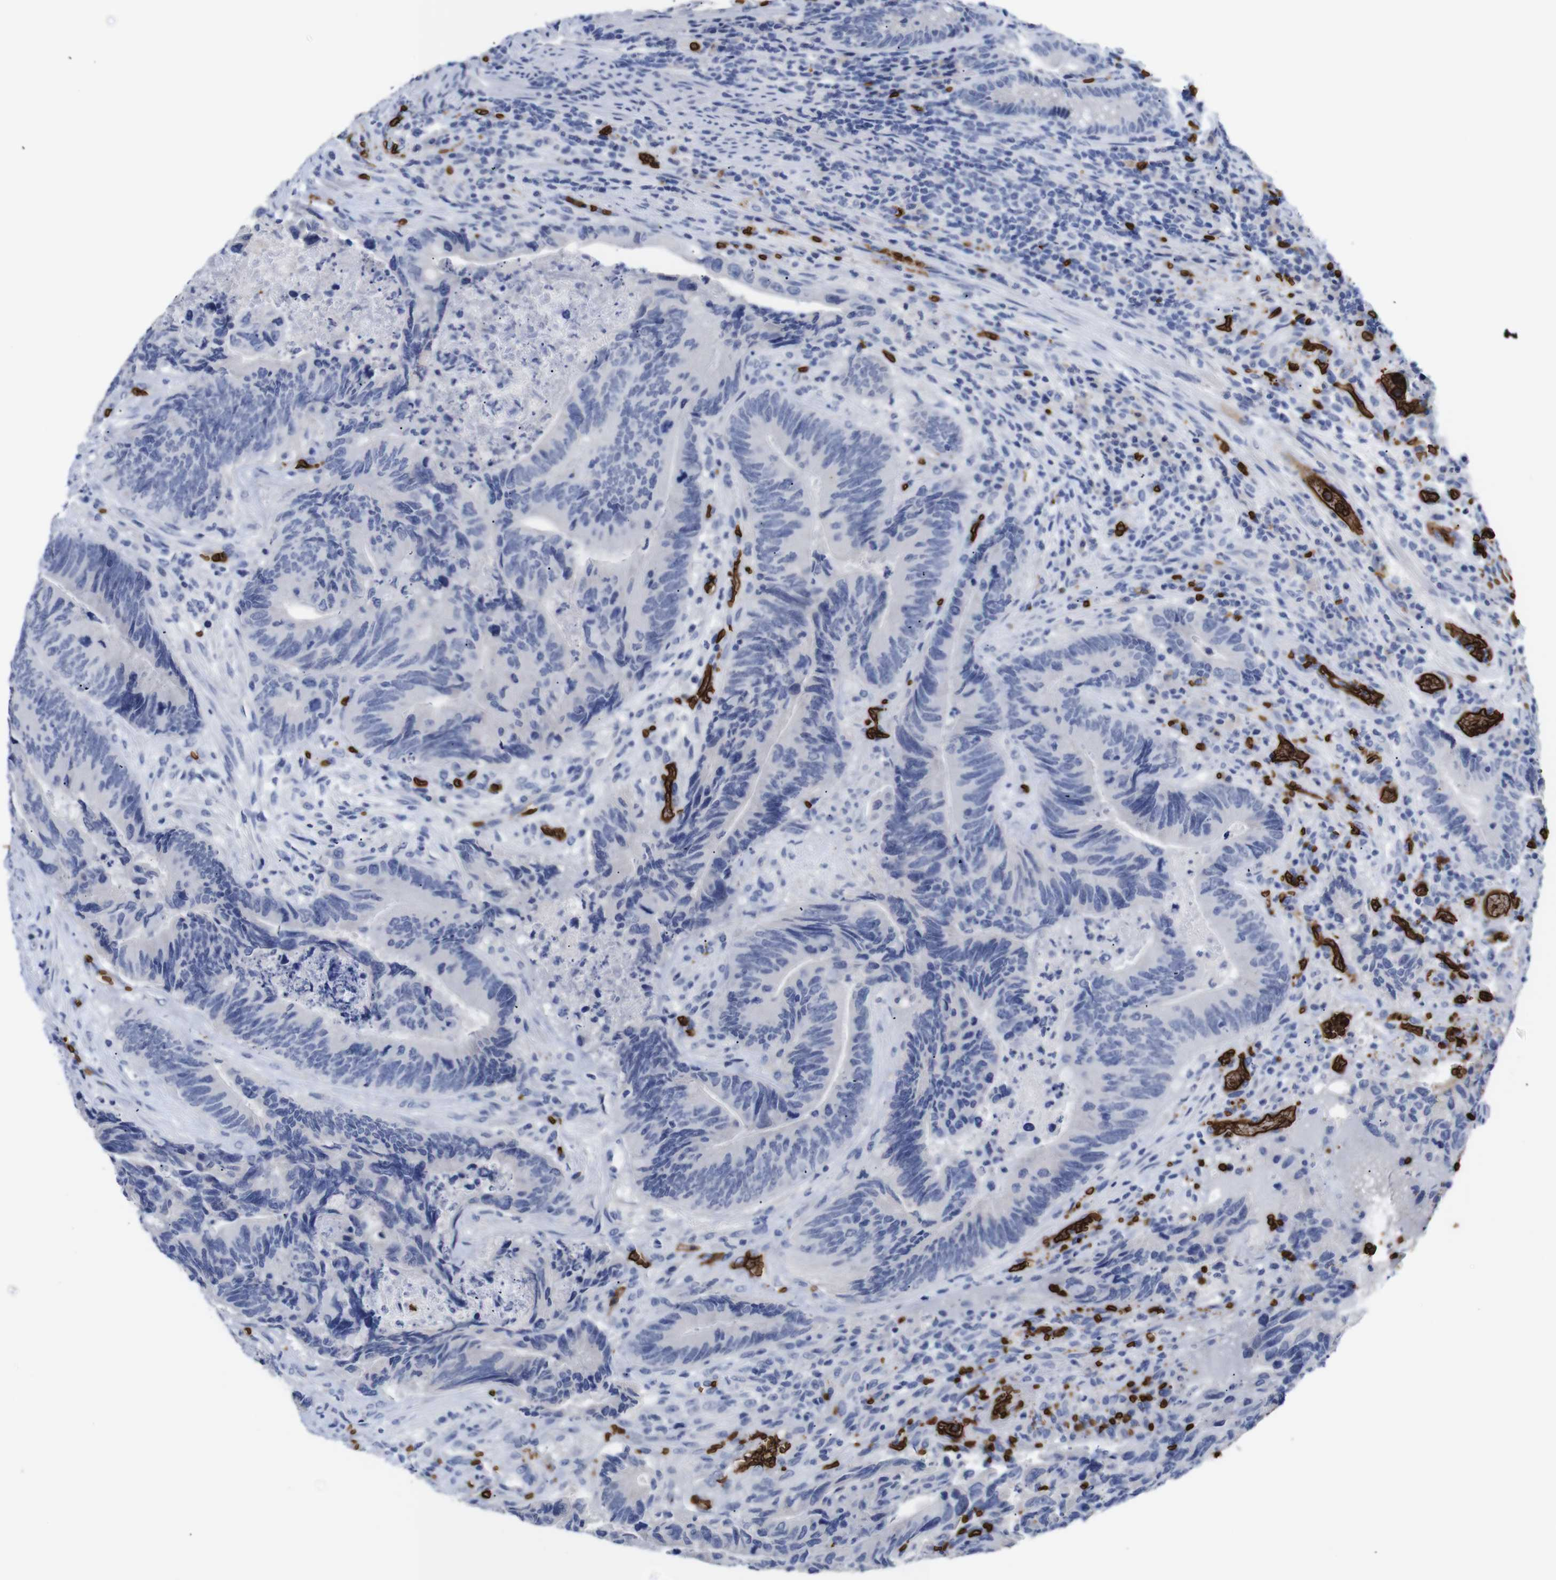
{"staining": {"intensity": "negative", "quantity": "none", "location": "none"}, "tissue": "colorectal cancer", "cell_type": "Tumor cells", "image_type": "cancer", "snomed": [{"axis": "morphology", "description": "Normal tissue, NOS"}, {"axis": "morphology", "description": "Adenocarcinoma, NOS"}, {"axis": "topography", "description": "Colon"}], "caption": "High power microscopy photomicrograph of an immunohistochemistry histopathology image of colorectal cancer (adenocarcinoma), revealing no significant positivity in tumor cells. (Brightfield microscopy of DAB (3,3'-diaminobenzidine) immunohistochemistry (IHC) at high magnification).", "gene": "S1PR2", "patient": {"sex": "male", "age": 56}}